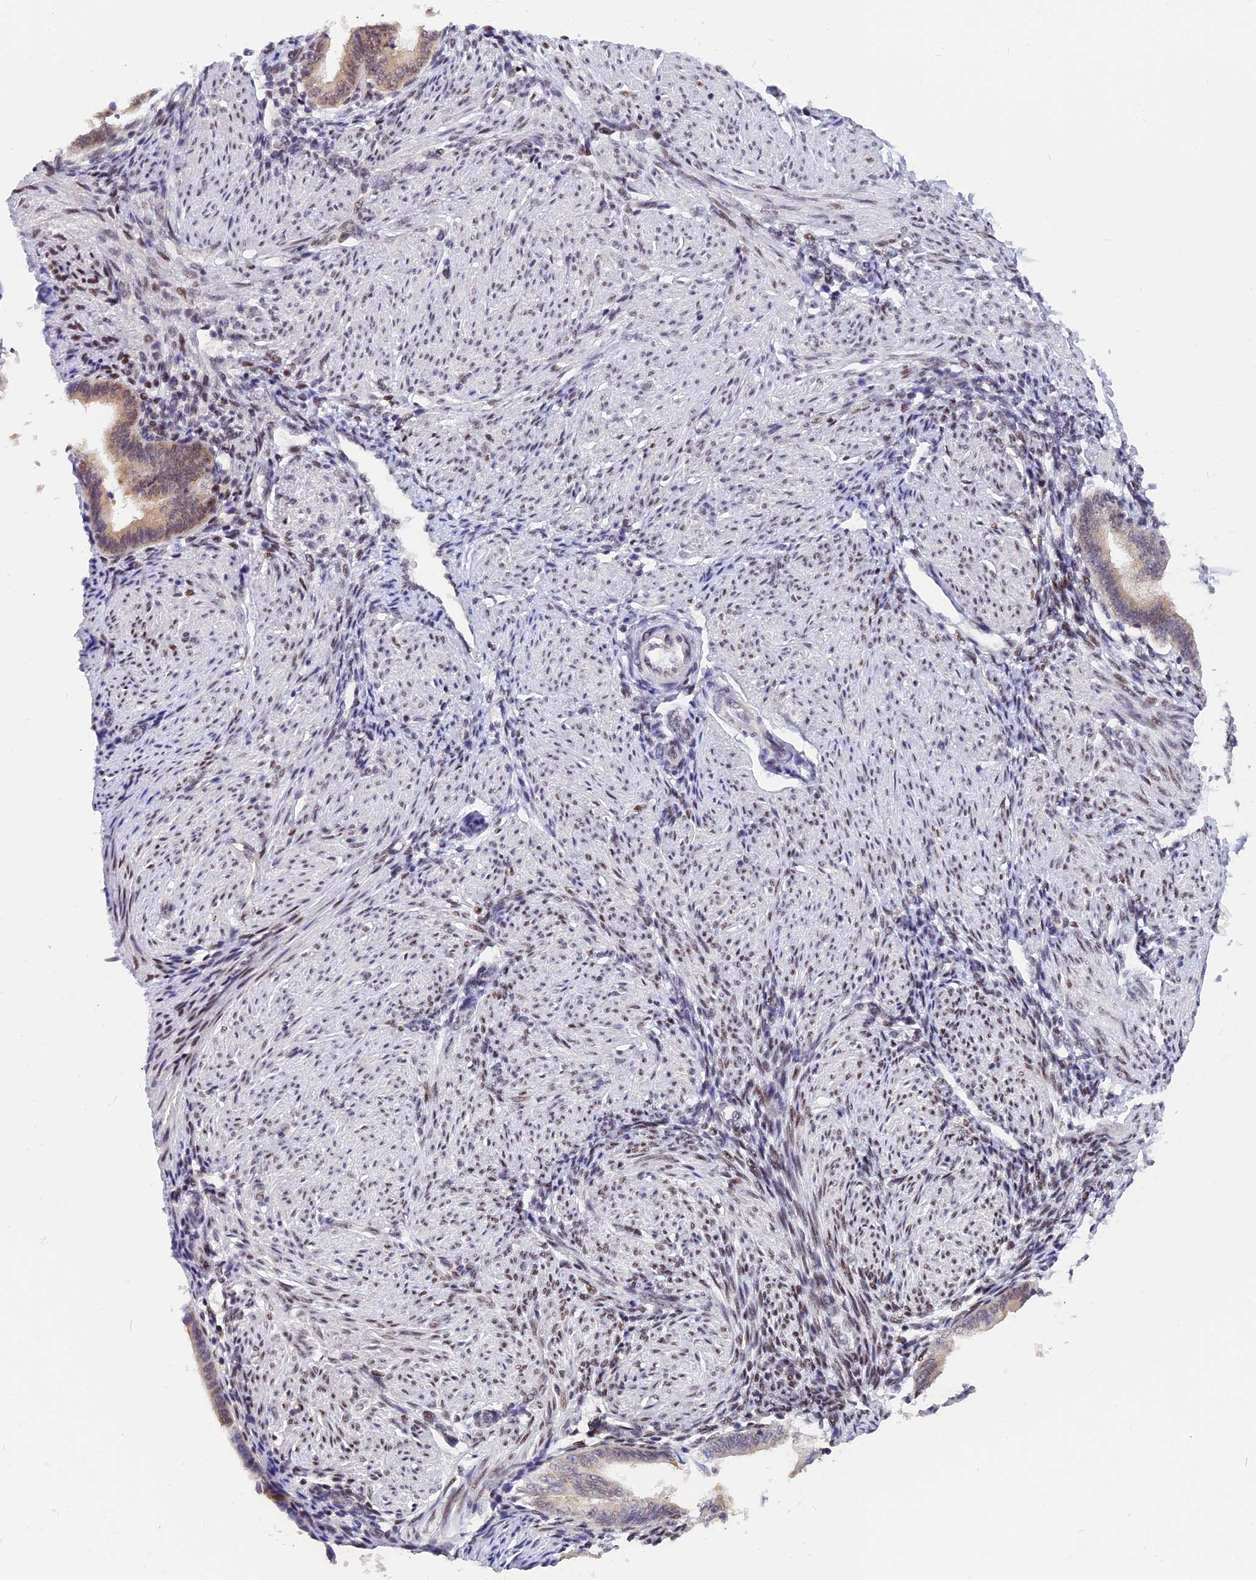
{"staining": {"intensity": "moderate", "quantity": "25%-75%", "location": "nuclear"}, "tissue": "endometrium", "cell_type": "Cells in endometrial stroma", "image_type": "normal", "snomed": [{"axis": "morphology", "description": "Normal tissue, NOS"}, {"axis": "topography", "description": "Endometrium"}], "caption": "Immunohistochemical staining of normal endometrium shows moderate nuclear protein expression in about 25%-75% of cells in endometrial stroma. The protein is stained brown, and the nuclei are stained in blue (DAB (3,3'-diaminobenzidine) IHC with brightfield microscopy, high magnification).", "gene": "DPY30", "patient": {"sex": "female", "age": 53}}